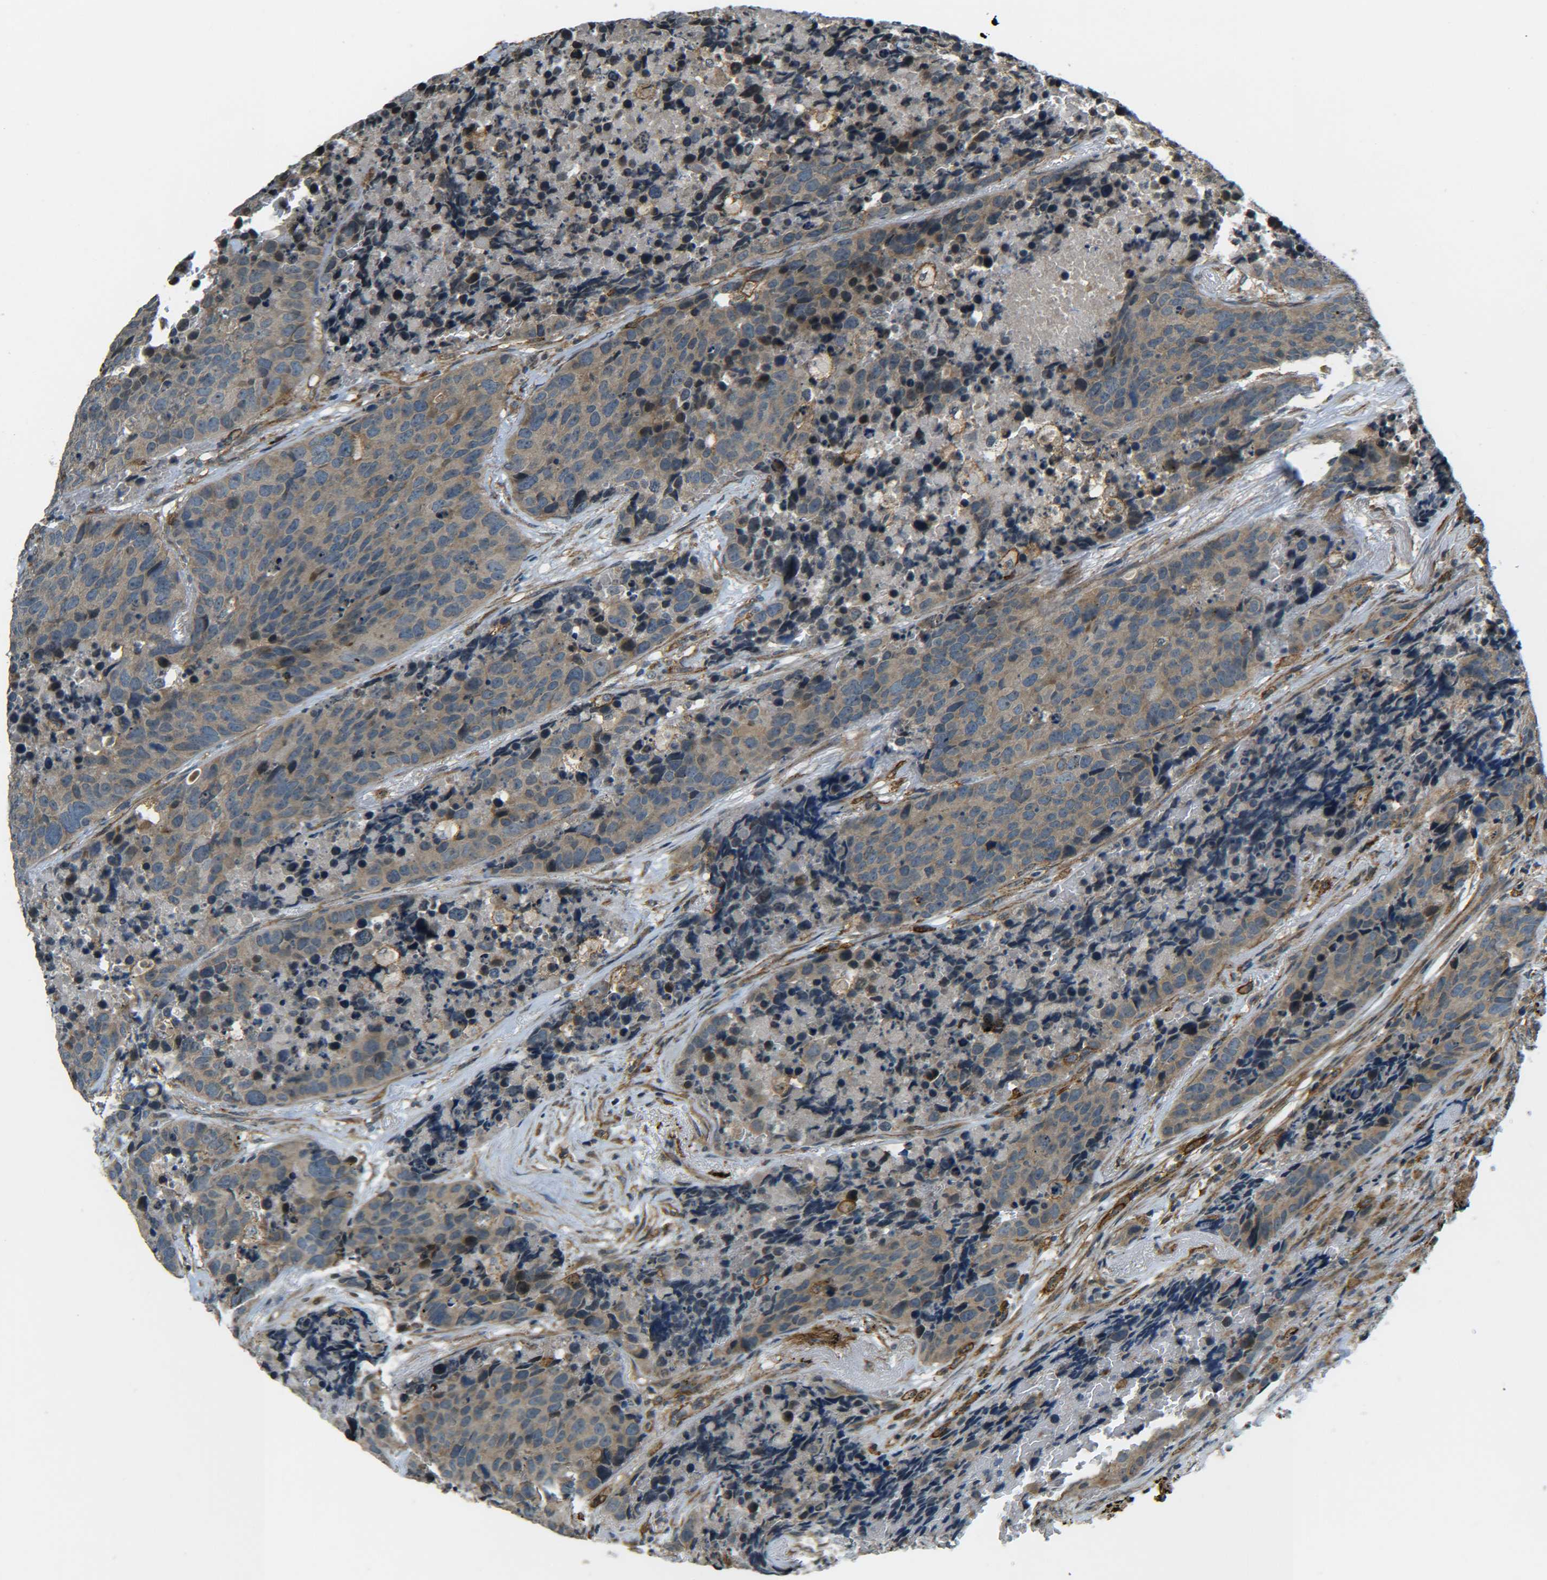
{"staining": {"intensity": "weak", "quantity": ">75%", "location": "cytoplasmic/membranous"}, "tissue": "carcinoid", "cell_type": "Tumor cells", "image_type": "cancer", "snomed": [{"axis": "morphology", "description": "Carcinoid, malignant, NOS"}, {"axis": "topography", "description": "Lung"}], "caption": "Immunohistochemistry (IHC) photomicrograph of human carcinoid (malignant) stained for a protein (brown), which displays low levels of weak cytoplasmic/membranous staining in approximately >75% of tumor cells.", "gene": "DAB2", "patient": {"sex": "male", "age": 60}}